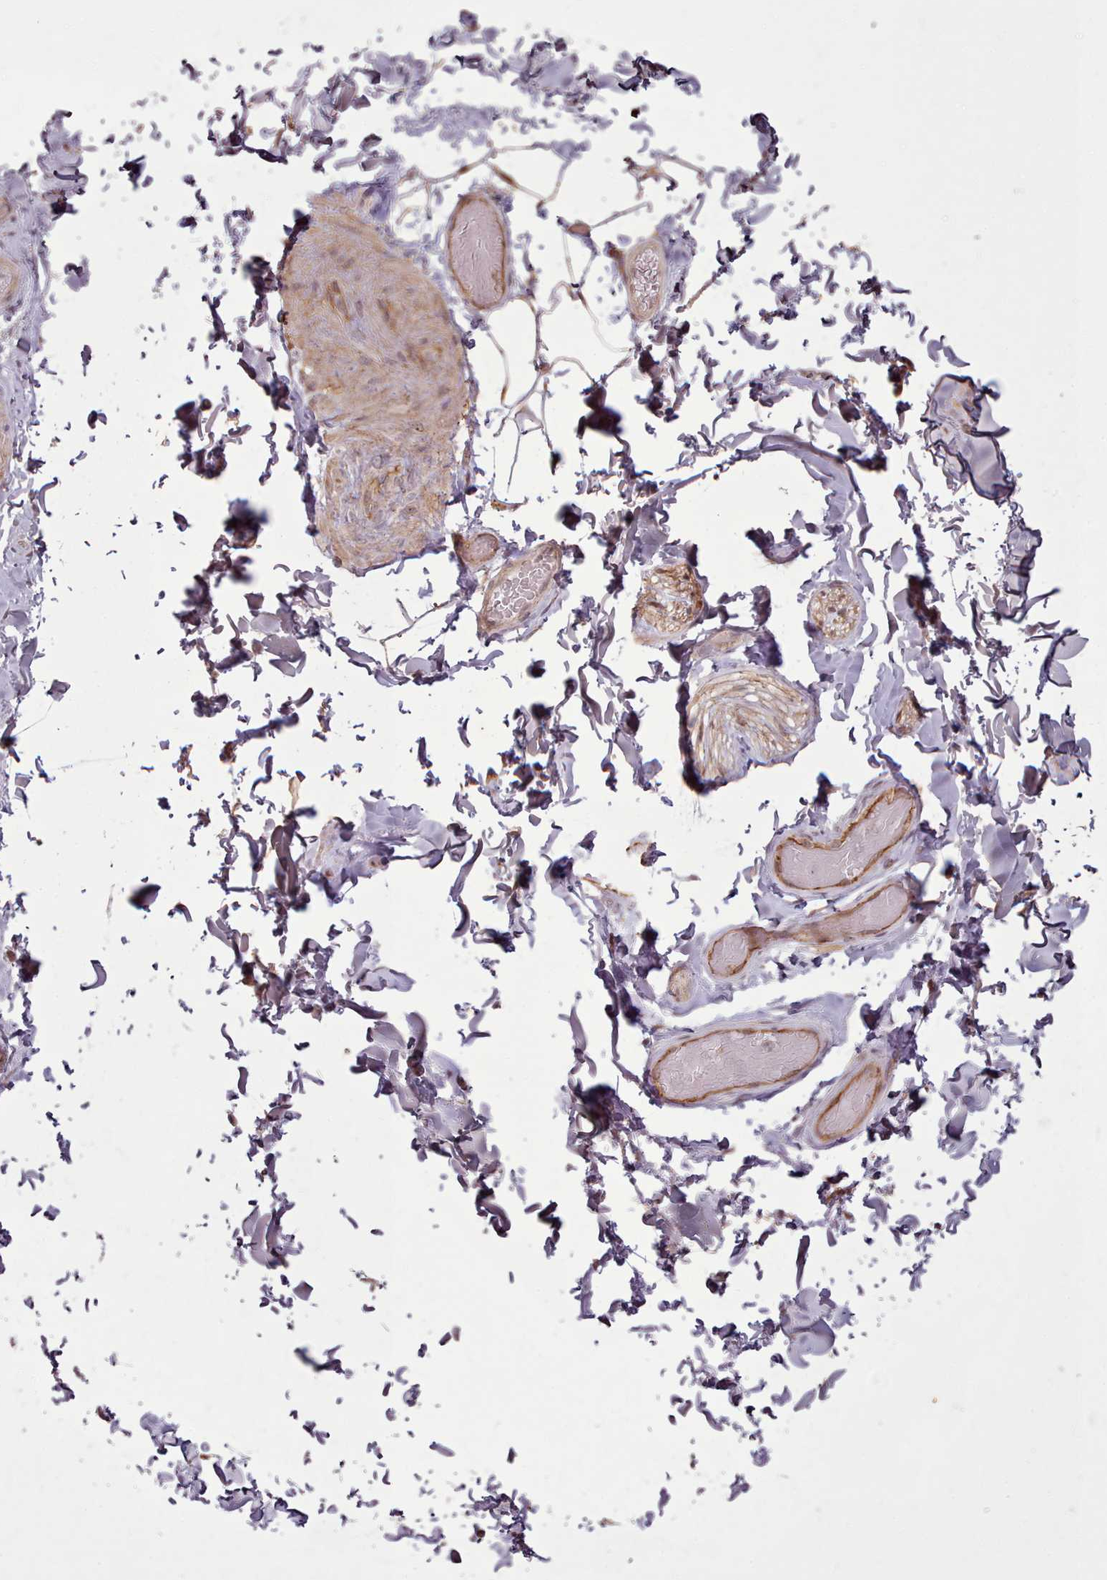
{"staining": {"intensity": "negative", "quantity": "none", "location": "none"}, "tissue": "adipose tissue", "cell_type": "Adipocytes", "image_type": "normal", "snomed": [{"axis": "morphology", "description": "Normal tissue, NOS"}, {"axis": "topography", "description": "Soft tissue"}, {"axis": "topography", "description": "Vascular tissue"}, {"axis": "topography", "description": "Peripheral nerve tissue"}], "caption": "Micrograph shows no protein expression in adipocytes of normal adipose tissue.", "gene": "ZMYM4", "patient": {"sex": "male", "age": 32}}